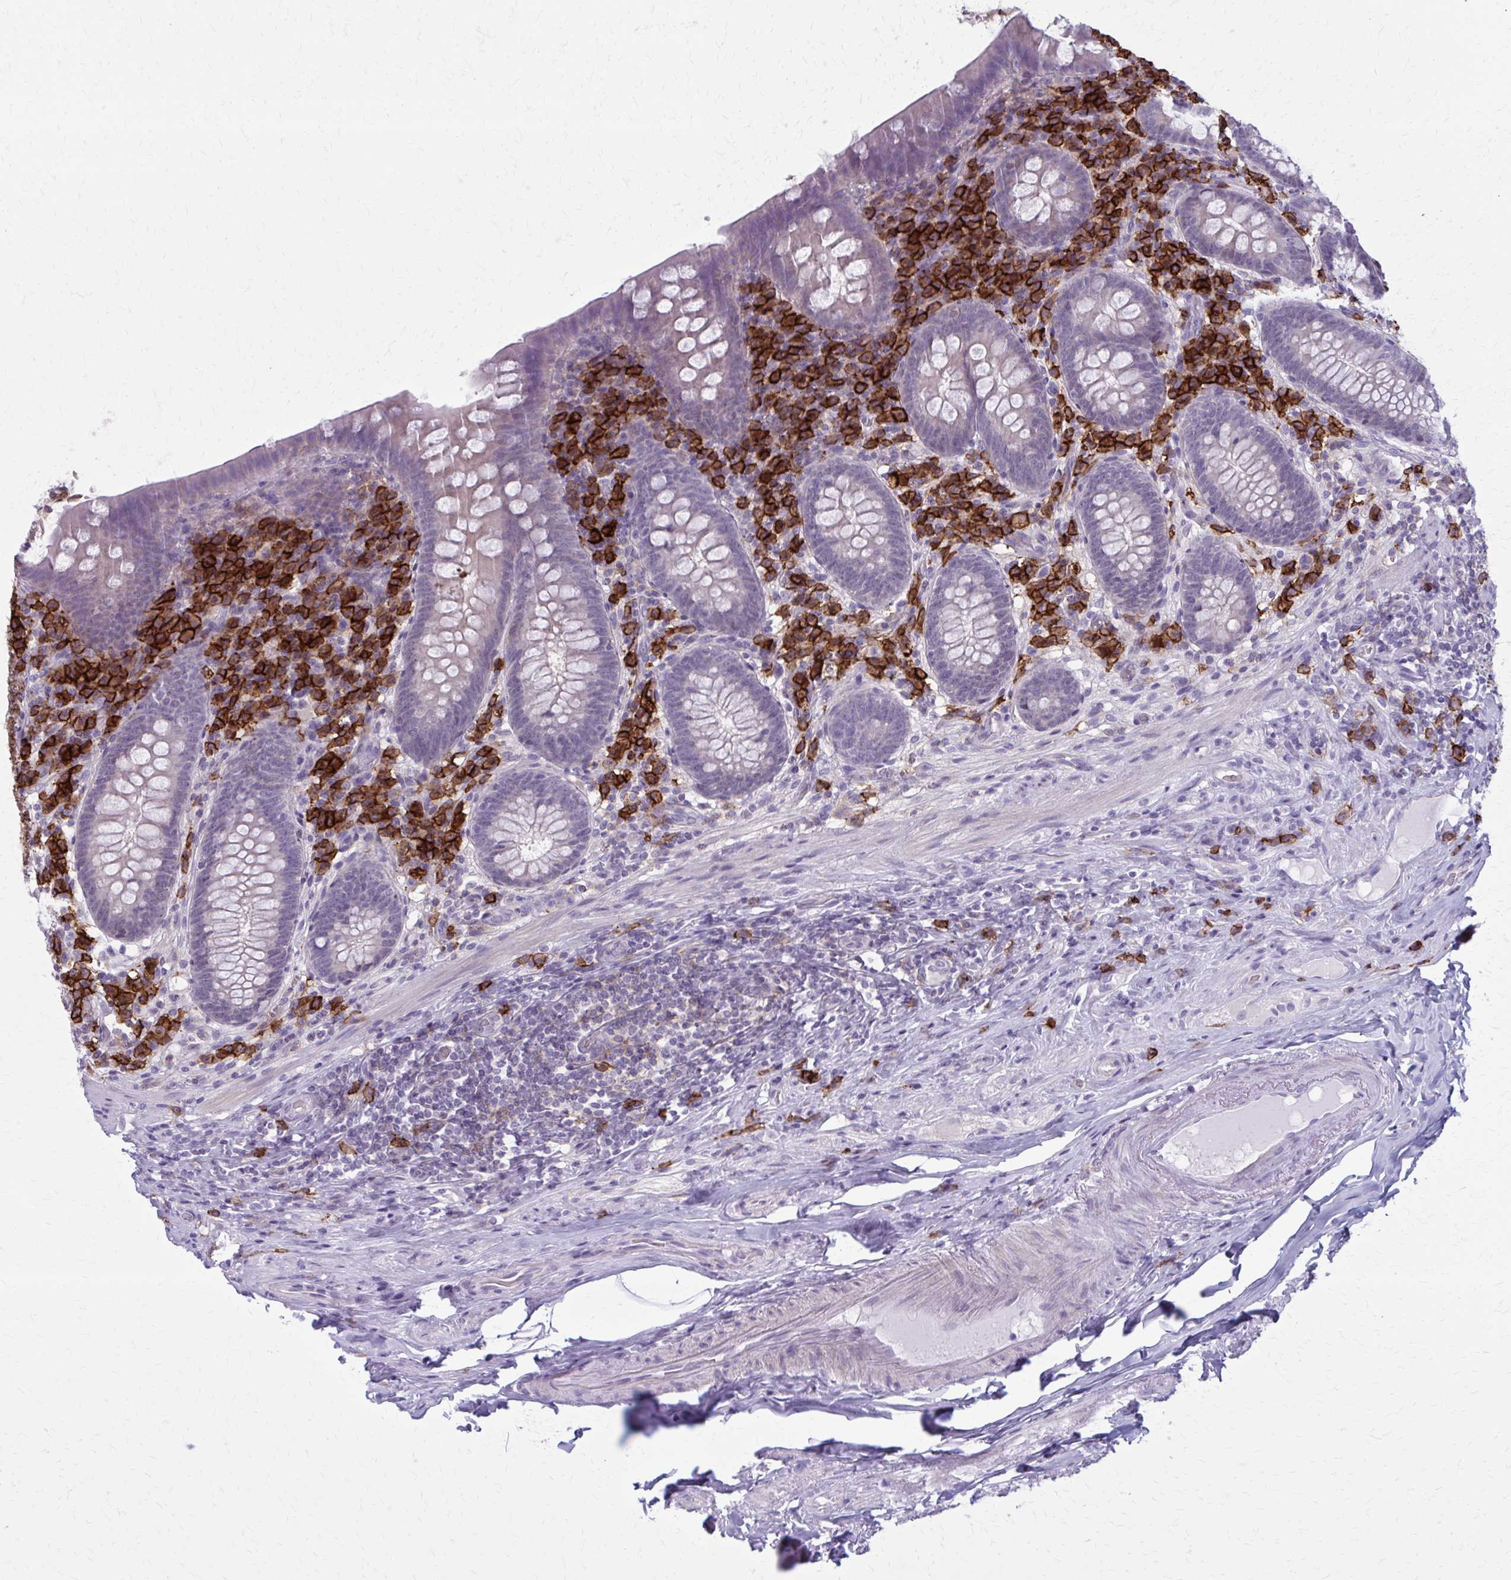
{"staining": {"intensity": "negative", "quantity": "none", "location": "none"}, "tissue": "appendix", "cell_type": "Glandular cells", "image_type": "normal", "snomed": [{"axis": "morphology", "description": "Normal tissue, NOS"}, {"axis": "topography", "description": "Appendix"}], "caption": "High power microscopy micrograph of an IHC micrograph of benign appendix, revealing no significant expression in glandular cells.", "gene": "CD38", "patient": {"sex": "male", "age": 71}}